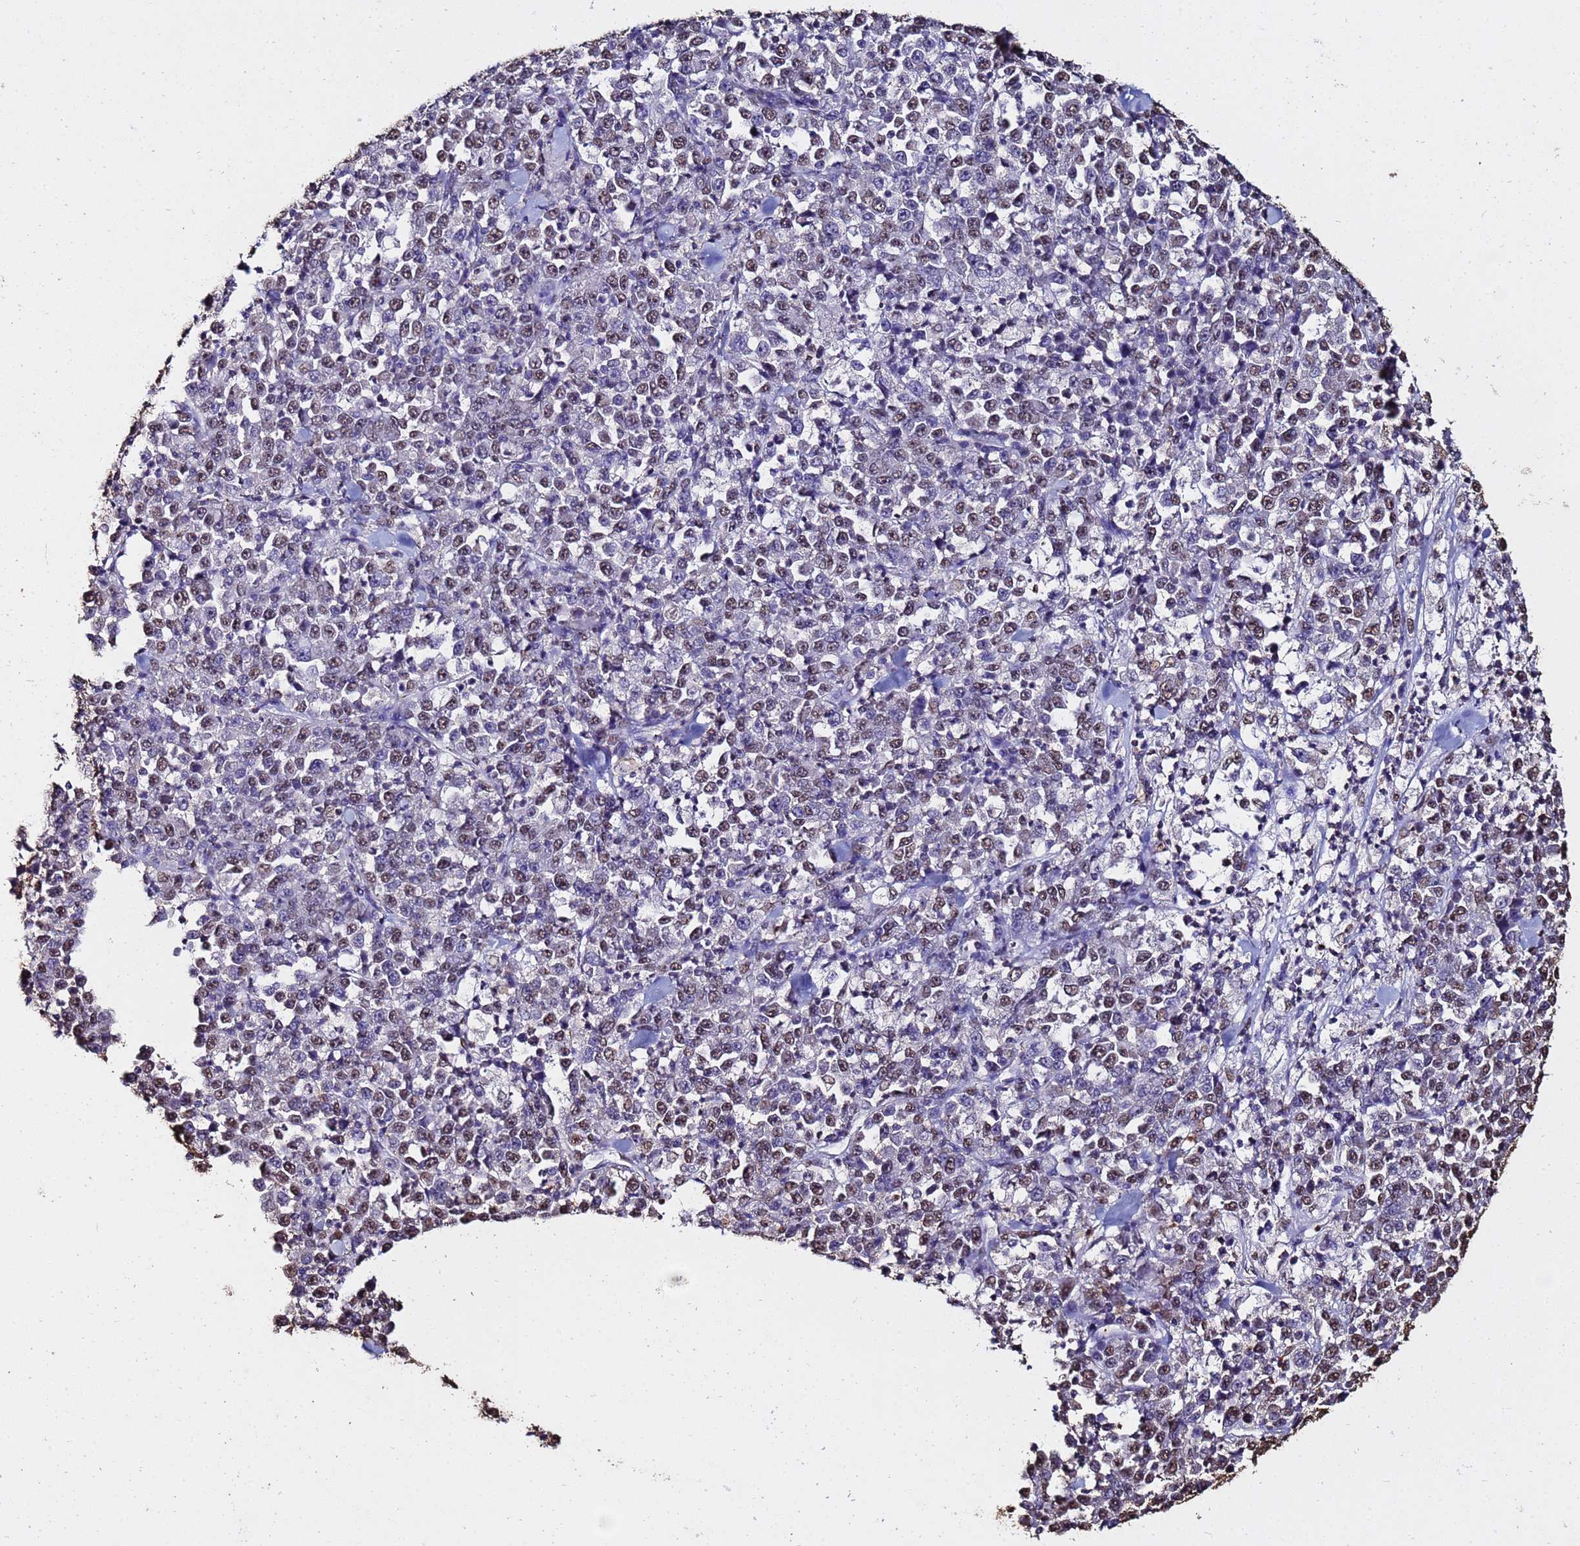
{"staining": {"intensity": "weak", "quantity": "25%-75%", "location": "nuclear"}, "tissue": "stomach cancer", "cell_type": "Tumor cells", "image_type": "cancer", "snomed": [{"axis": "morphology", "description": "Normal tissue, NOS"}, {"axis": "morphology", "description": "Adenocarcinoma, NOS"}, {"axis": "topography", "description": "Stomach, upper"}, {"axis": "topography", "description": "Stomach"}], "caption": "Adenocarcinoma (stomach) was stained to show a protein in brown. There is low levels of weak nuclear positivity in approximately 25%-75% of tumor cells.", "gene": "TRIP6", "patient": {"sex": "male", "age": 59}}